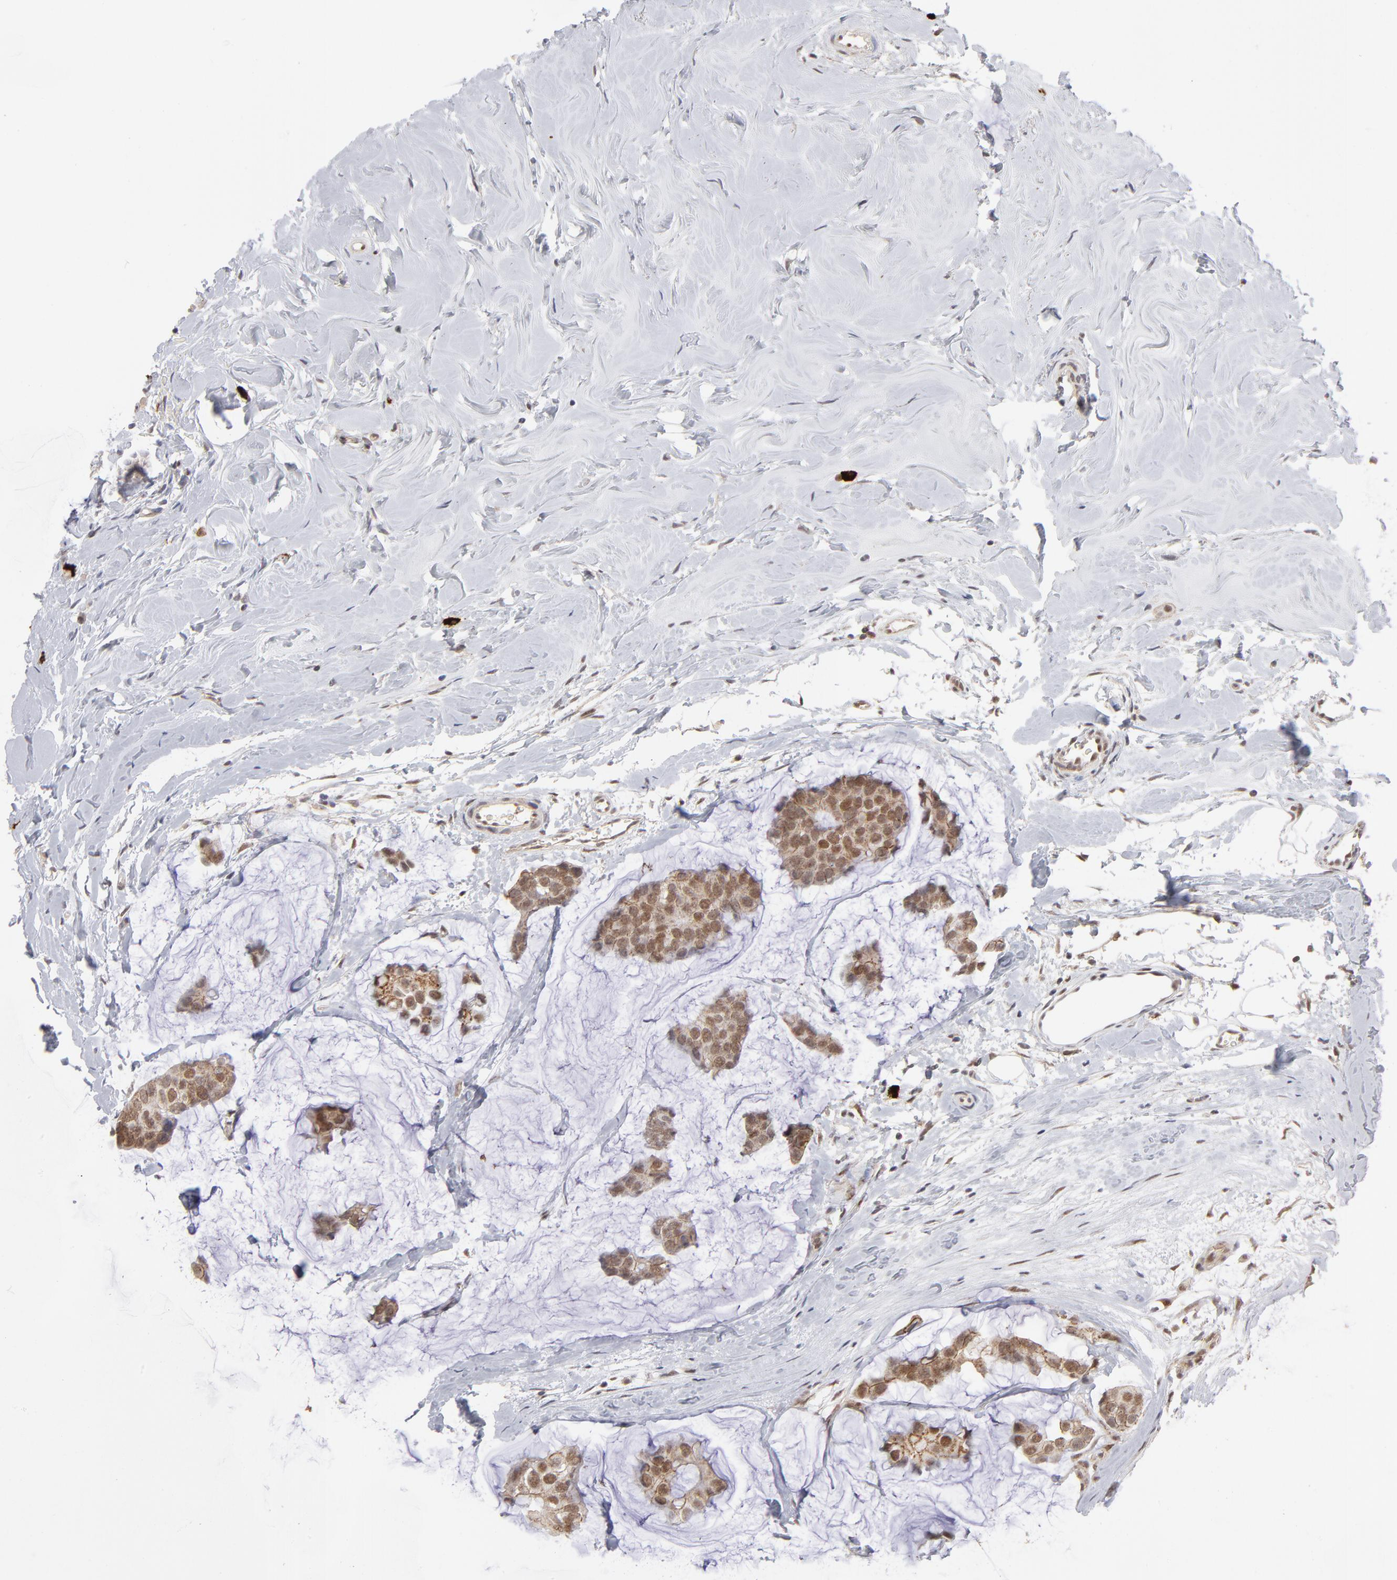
{"staining": {"intensity": "moderate", "quantity": ">75%", "location": "cytoplasmic/membranous,nuclear"}, "tissue": "breast cancer", "cell_type": "Tumor cells", "image_type": "cancer", "snomed": [{"axis": "morphology", "description": "Normal tissue, NOS"}, {"axis": "morphology", "description": "Duct carcinoma"}, {"axis": "topography", "description": "Breast"}], "caption": "DAB (3,3'-diaminobenzidine) immunohistochemical staining of invasive ductal carcinoma (breast) reveals moderate cytoplasmic/membranous and nuclear protein staining in about >75% of tumor cells. (brown staining indicates protein expression, while blue staining denotes nuclei).", "gene": "NBN", "patient": {"sex": "female", "age": 50}}